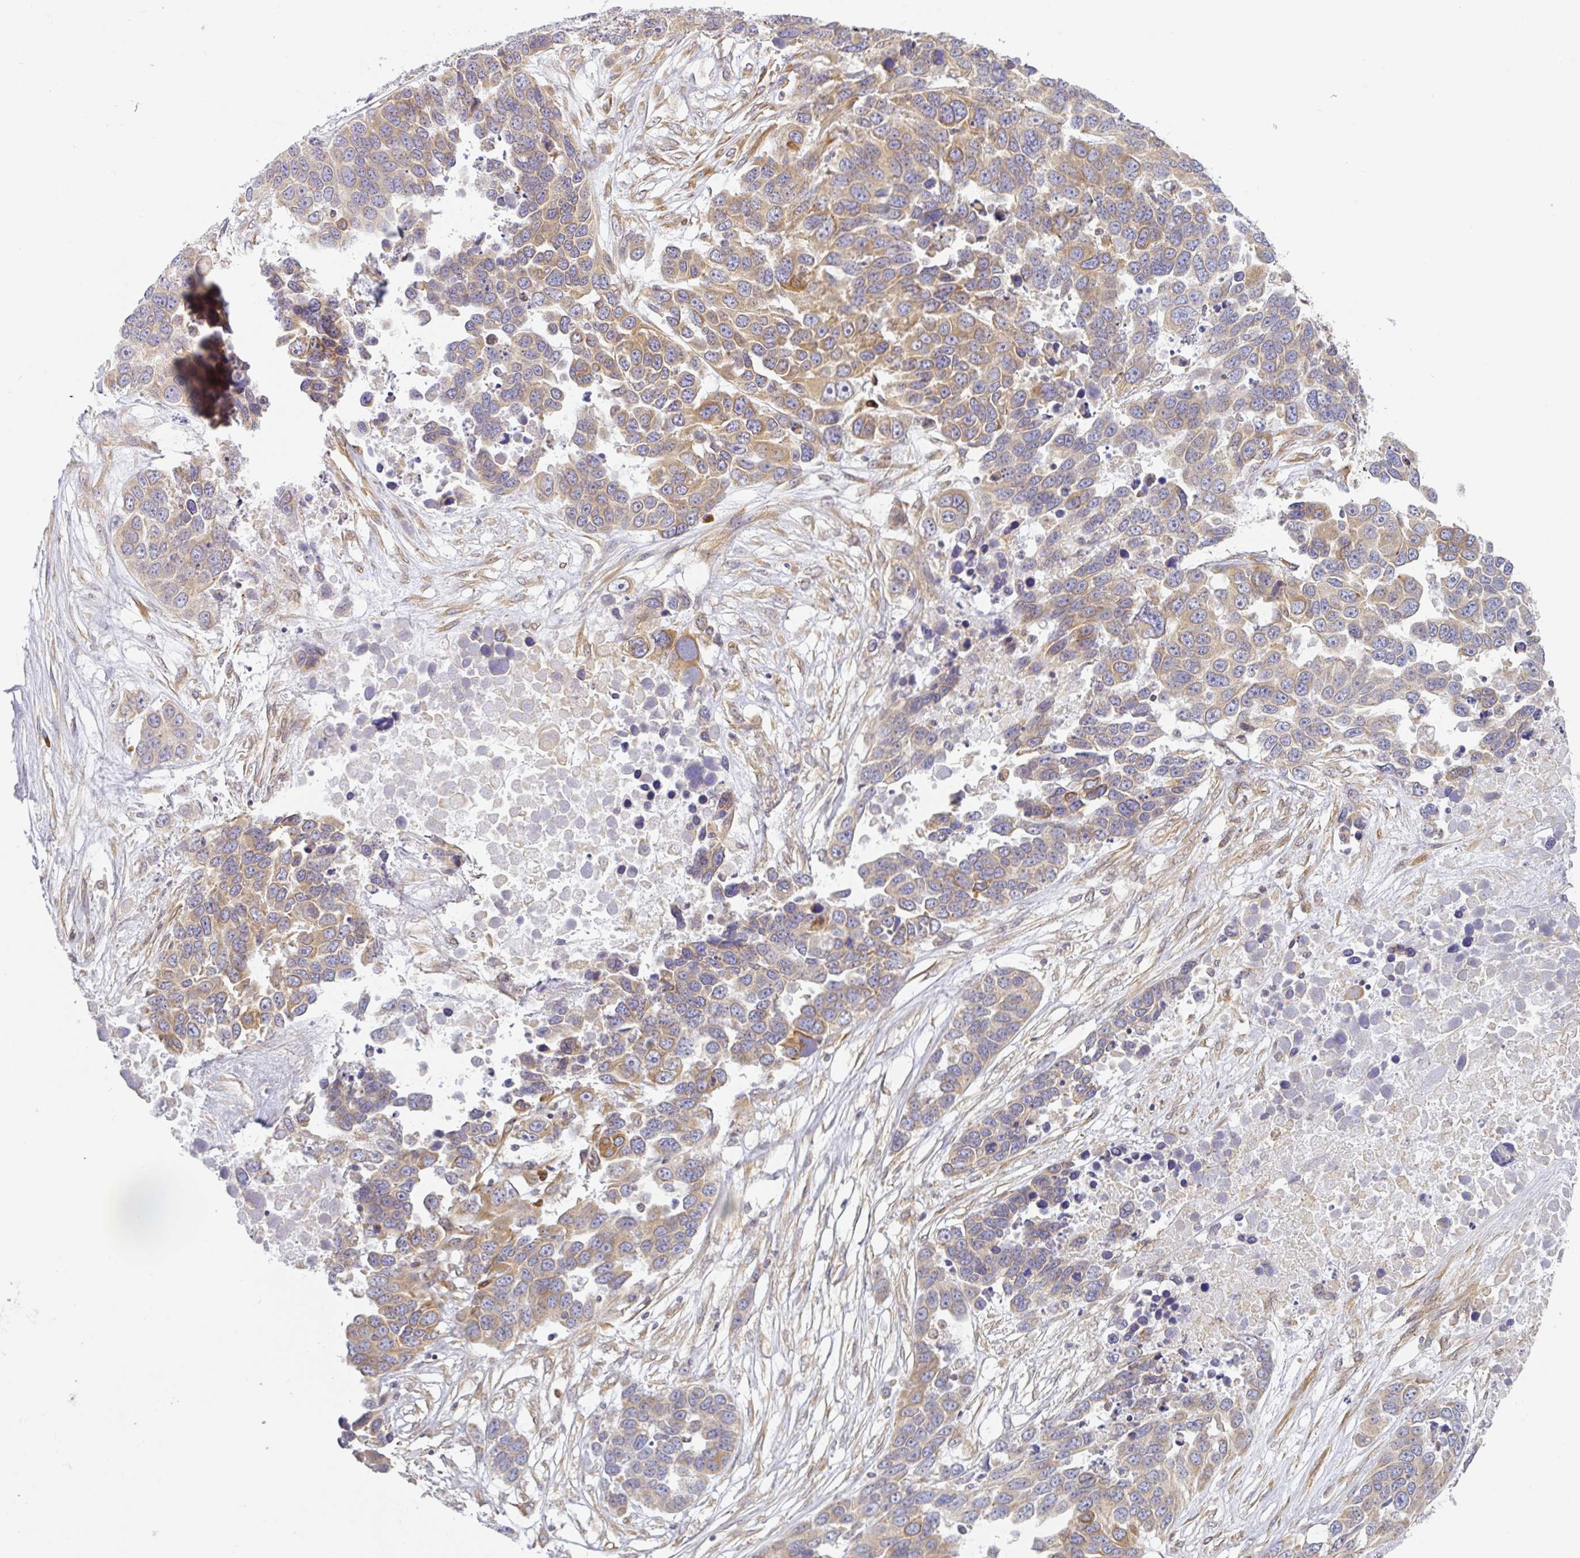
{"staining": {"intensity": "moderate", "quantity": ">75%", "location": "cytoplasmic/membranous"}, "tissue": "ovarian cancer", "cell_type": "Tumor cells", "image_type": "cancer", "snomed": [{"axis": "morphology", "description": "Cystadenocarcinoma, serous, NOS"}, {"axis": "topography", "description": "Ovary"}], "caption": "Tumor cells reveal medium levels of moderate cytoplasmic/membranous positivity in about >75% of cells in human serous cystadenocarcinoma (ovarian).", "gene": "DERL2", "patient": {"sex": "female", "age": 76}}